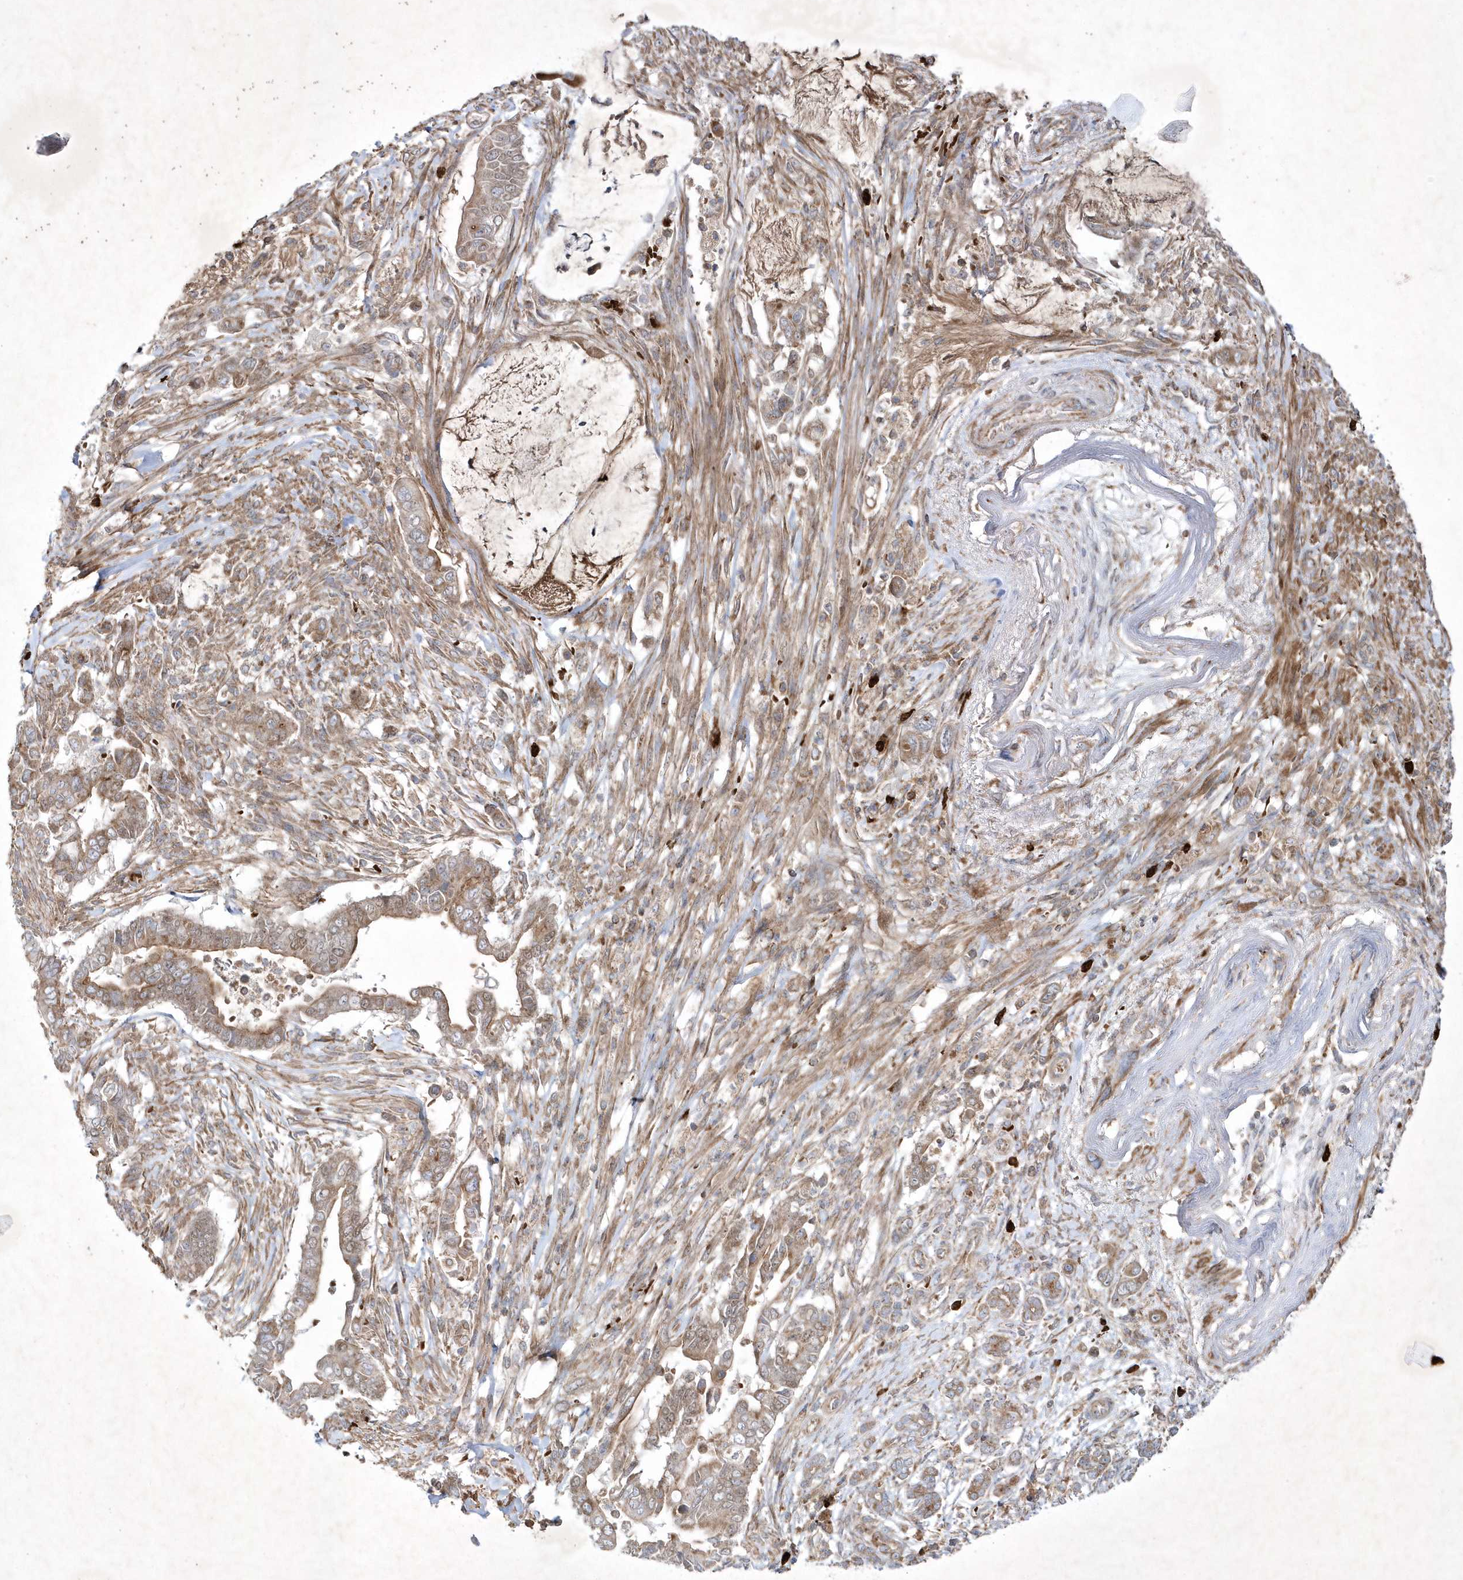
{"staining": {"intensity": "moderate", "quantity": ">75%", "location": "cytoplasmic/membranous"}, "tissue": "pancreatic cancer", "cell_type": "Tumor cells", "image_type": "cancer", "snomed": [{"axis": "morphology", "description": "Adenocarcinoma, NOS"}, {"axis": "topography", "description": "Pancreas"}], "caption": "This is an image of immunohistochemistry (IHC) staining of adenocarcinoma (pancreatic), which shows moderate expression in the cytoplasmic/membranous of tumor cells.", "gene": "OPA1", "patient": {"sex": "male", "age": 68}}